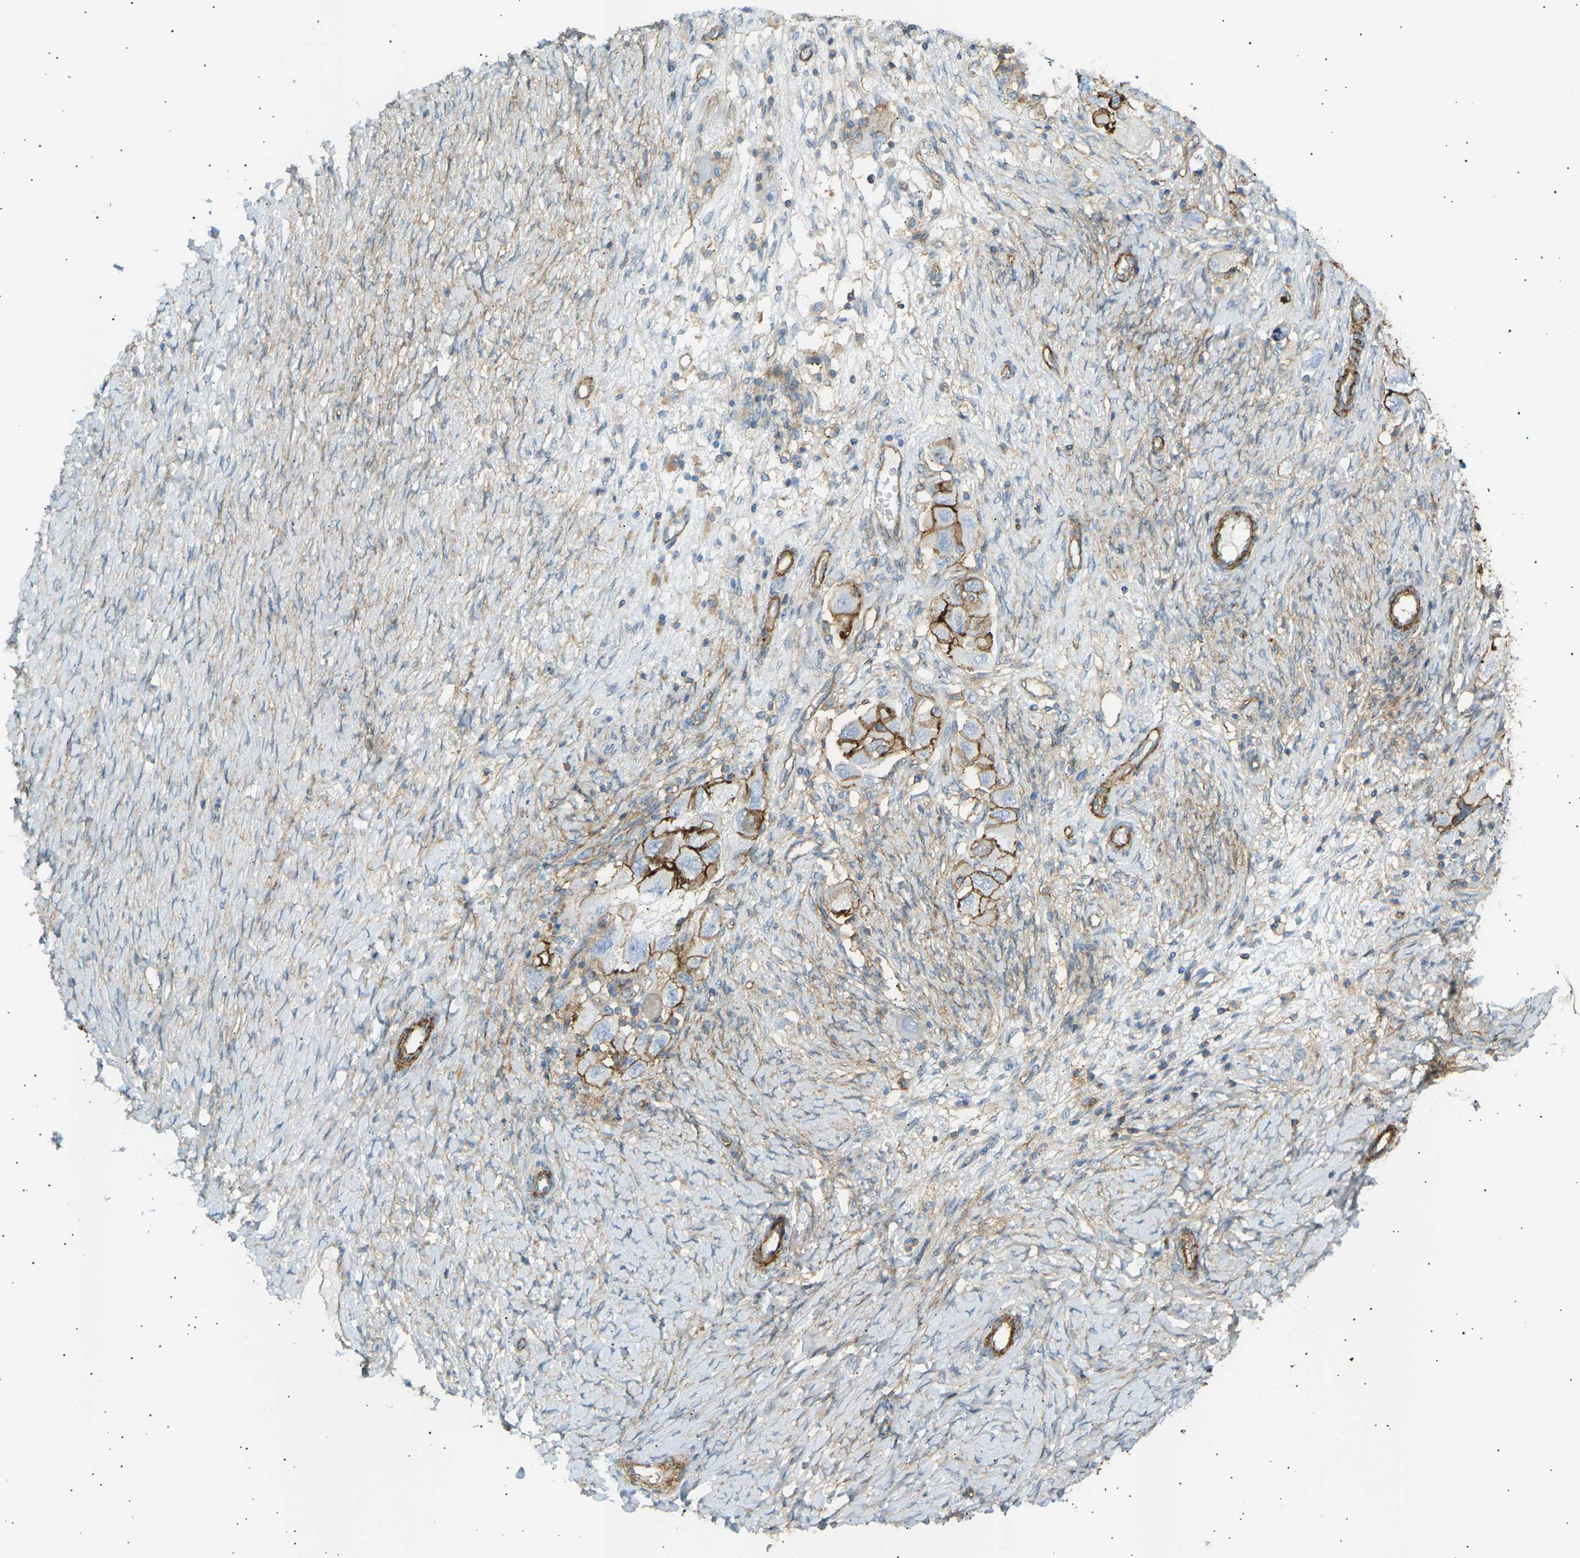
{"staining": {"intensity": "strong", "quantity": ">75%", "location": "cytoplasmic/membranous"}, "tissue": "ovarian cancer", "cell_type": "Tumor cells", "image_type": "cancer", "snomed": [{"axis": "morphology", "description": "Carcinoma, NOS"}, {"axis": "morphology", "description": "Cystadenocarcinoma, serous, NOS"}, {"axis": "topography", "description": "Ovary"}], "caption": "High-magnification brightfield microscopy of ovarian serous cystadenocarcinoma stained with DAB (brown) and counterstained with hematoxylin (blue). tumor cells exhibit strong cytoplasmic/membranous expression is appreciated in approximately>75% of cells.", "gene": "ATP2B4", "patient": {"sex": "female", "age": 69}}